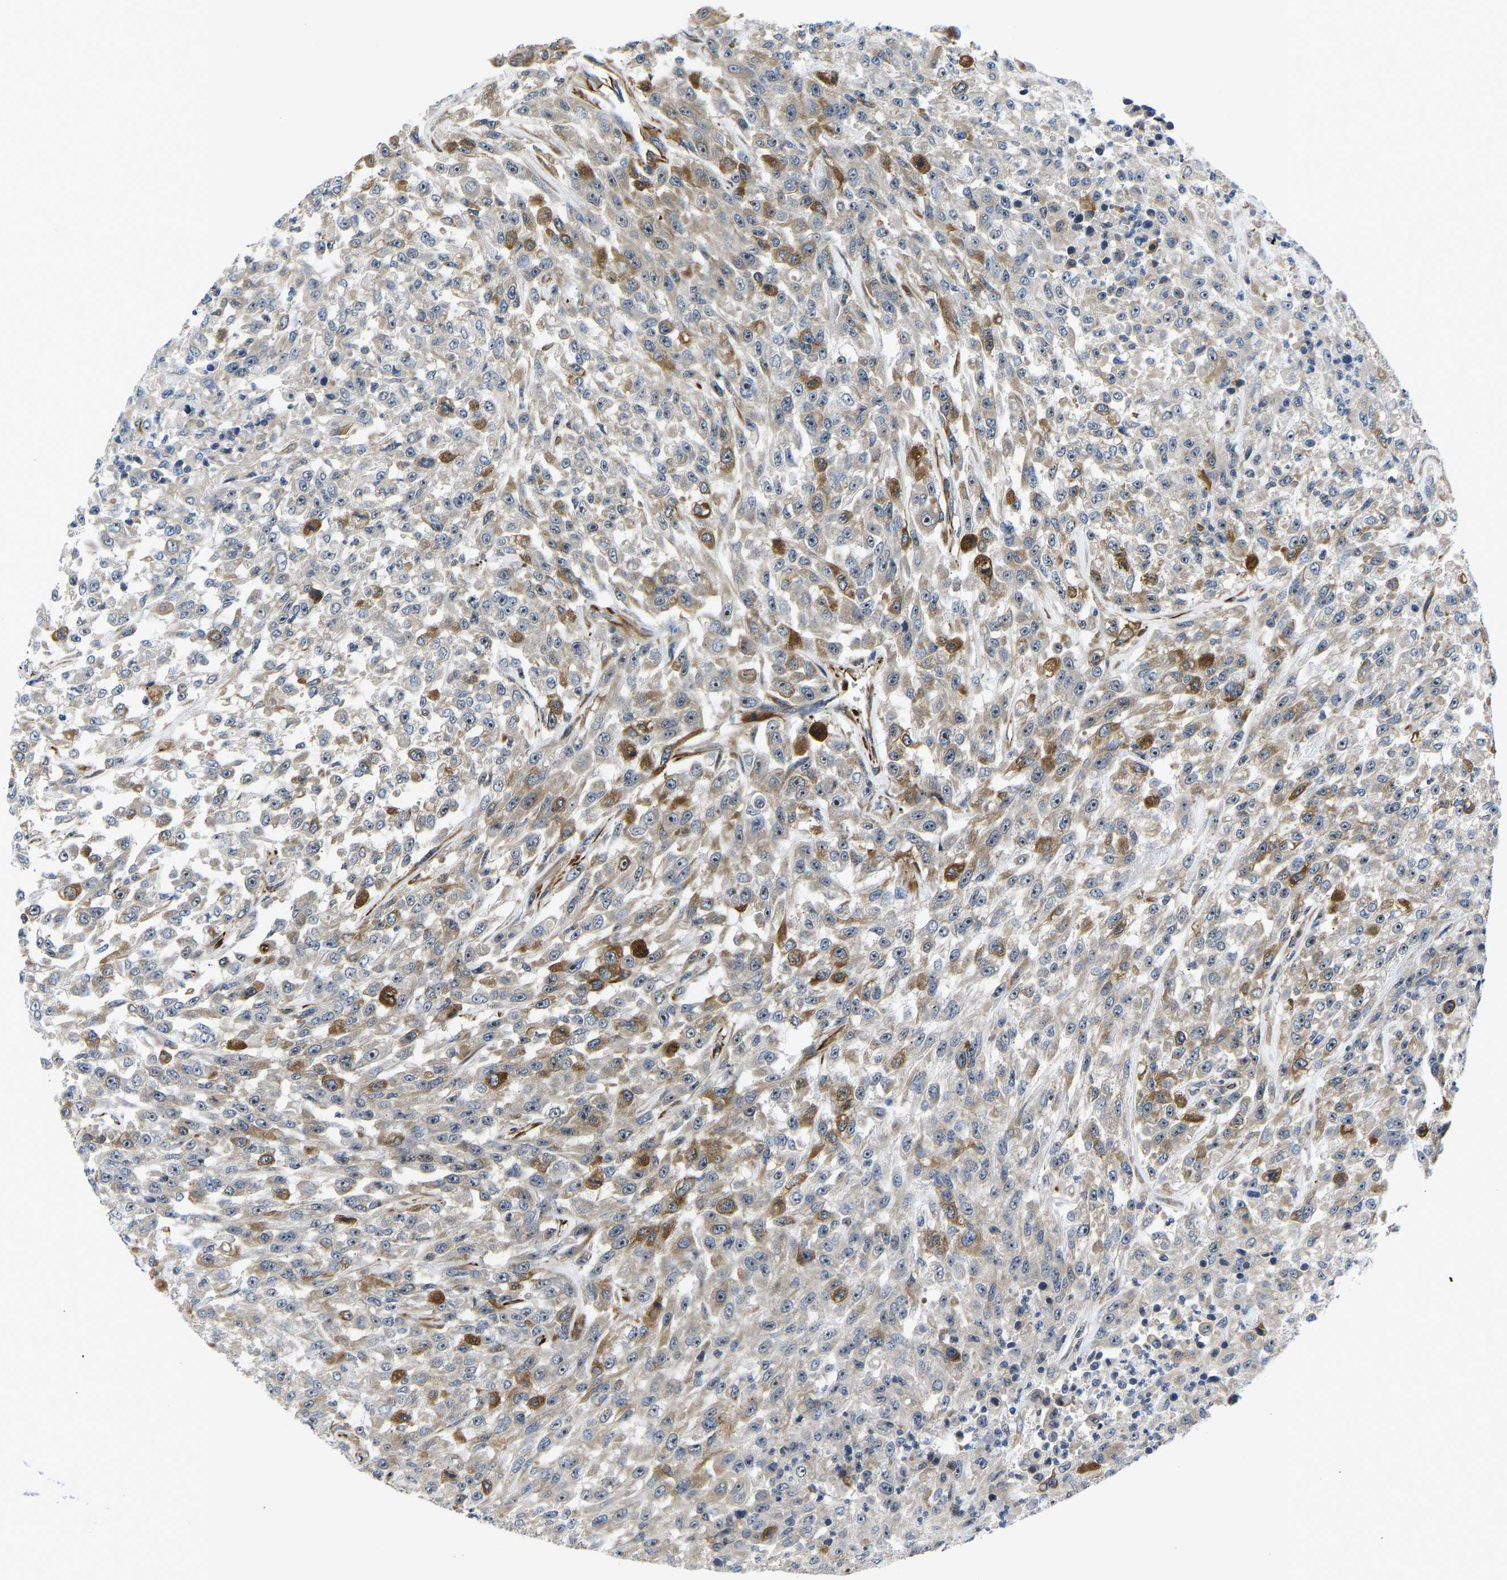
{"staining": {"intensity": "moderate", "quantity": "25%-75%", "location": "cytoplasmic/membranous,nuclear"}, "tissue": "urothelial cancer", "cell_type": "Tumor cells", "image_type": "cancer", "snomed": [{"axis": "morphology", "description": "Urothelial carcinoma, High grade"}, {"axis": "topography", "description": "Urinary bladder"}], "caption": "Brown immunohistochemical staining in human urothelial carcinoma (high-grade) shows moderate cytoplasmic/membranous and nuclear positivity in about 25%-75% of tumor cells.", "gene": "RESF1", "patient": {"sex": "male", "age": 46}}